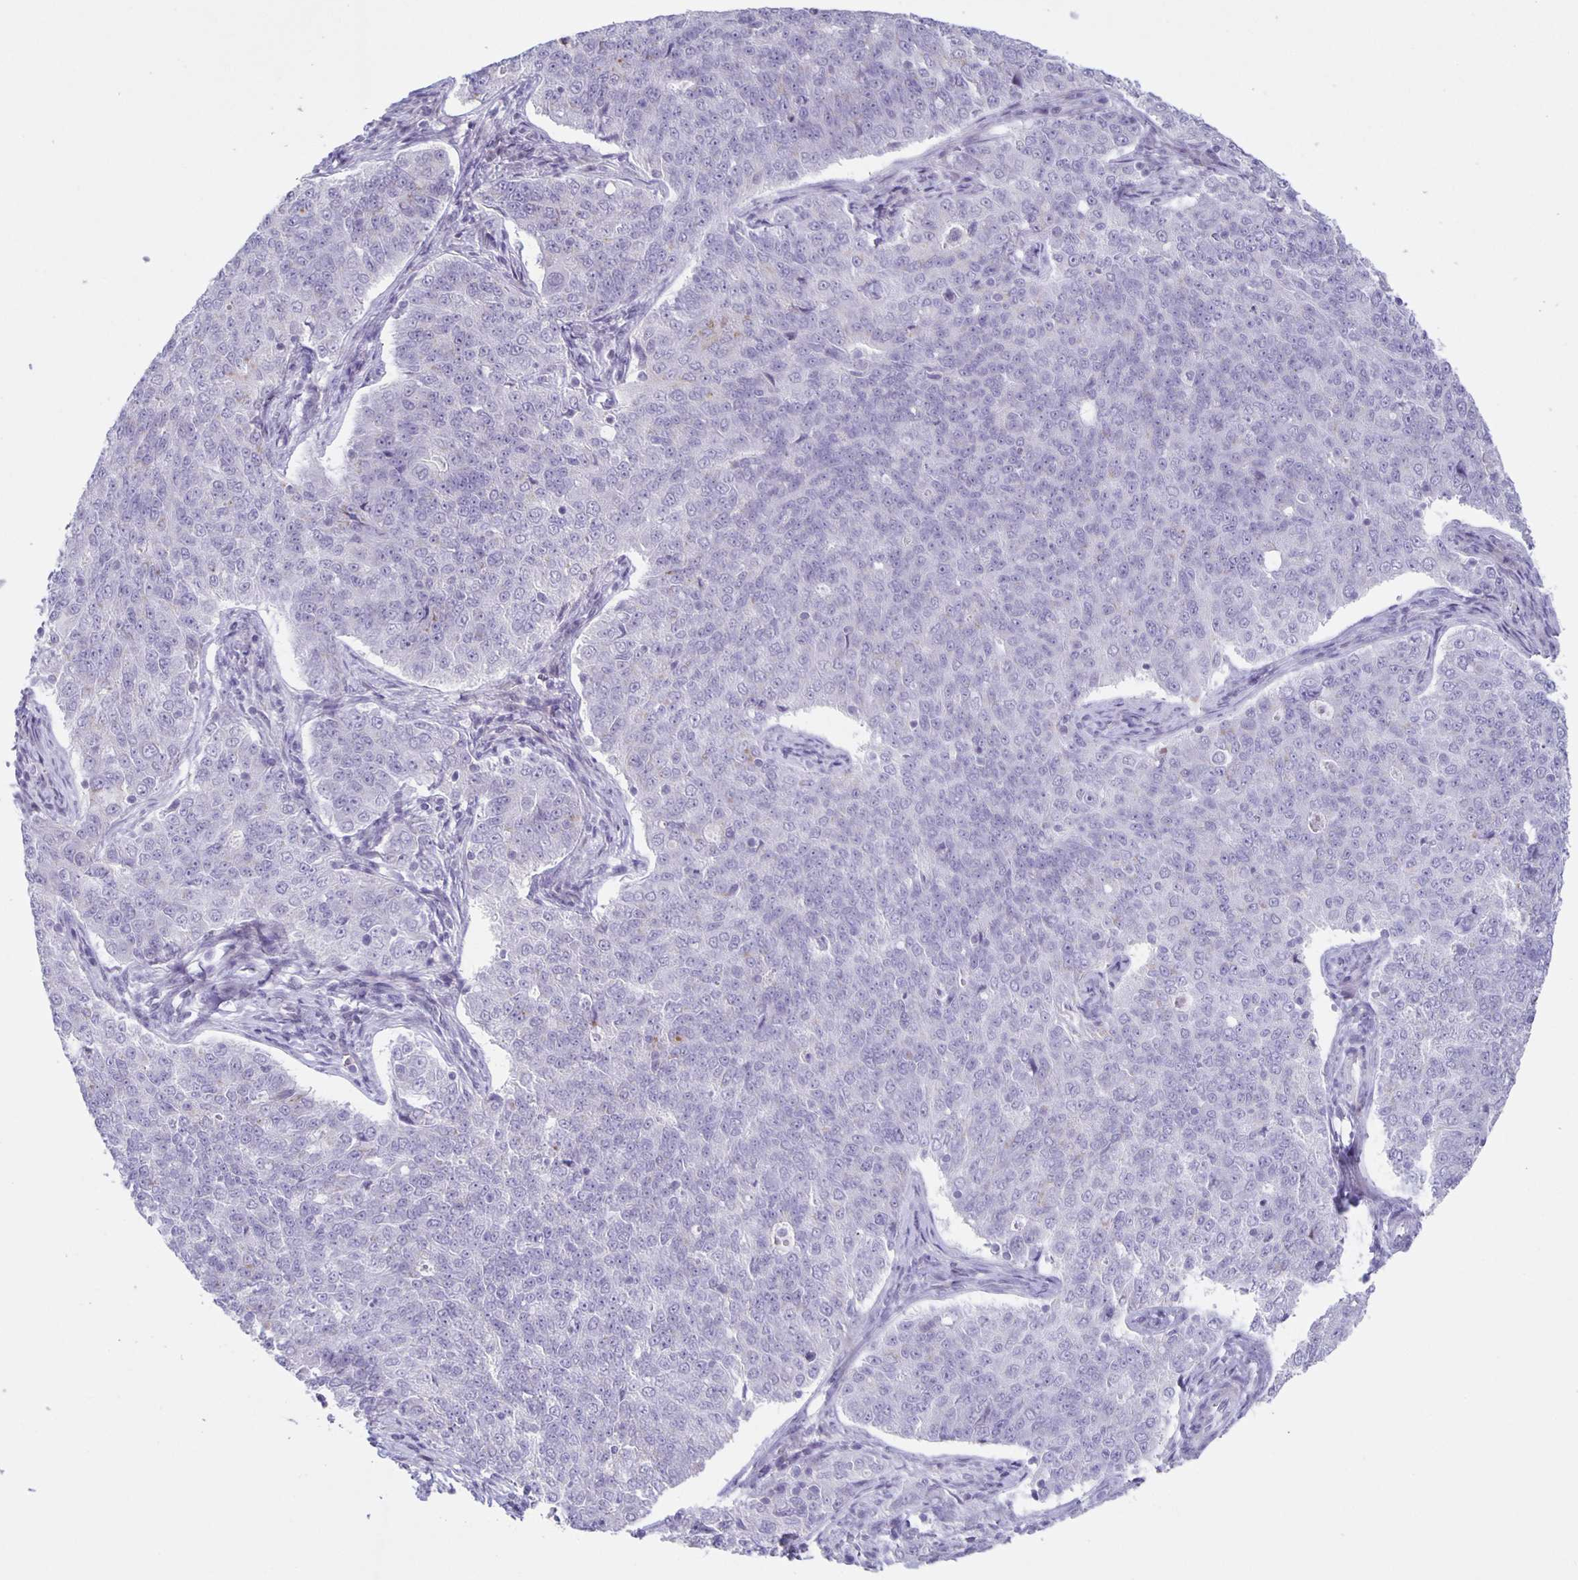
{"staining": {"intensity": "negative", "quantity": "none", "location": "none"}, "tissue": "endometrial cancer", "cell_type": "Tumor cells", "image_type": "cancer", "snomed": [{"axis": "morphology", "description": "Adenocarcinoma, NOS"}, {"axis": "topography", "description": "Endometrium"}], "caption": "Tumor cells are negative for brown protein staining in adenocarcinoma (endometrial).", "gene": "PHRF1", "patient": {"sex": "female", "age": 43}}